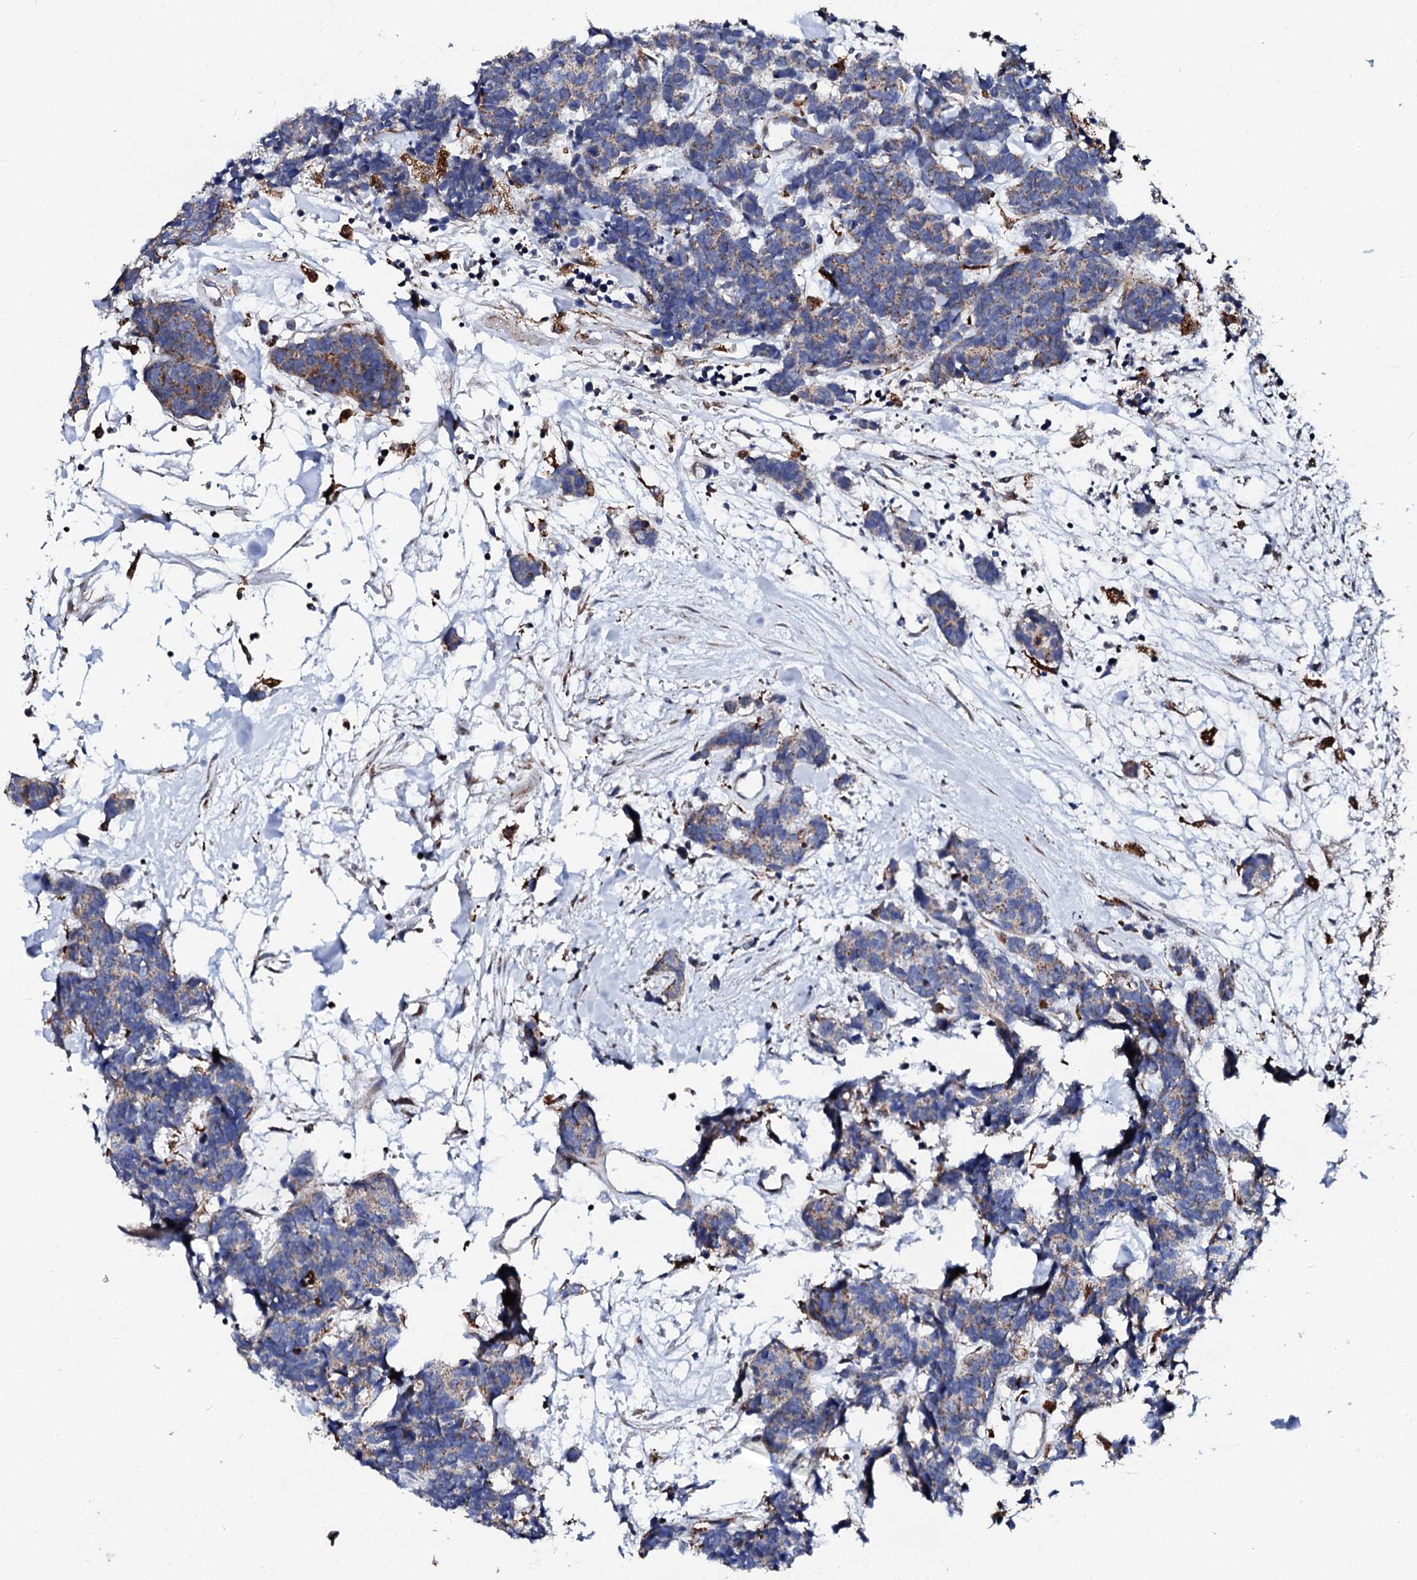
{"staining": {"intensity": "weak", "quantity": "25%-75%", "location": "cytoplasmic/membranous"}, "tissue": "carcinoid", "cell_type": "Tumor cells", "image_type": "cancer", "snomed": [{"axis": "morphology", "description": "Carcinoma, NOS"}, {"axis": "morphology", "description": "Carcinoid, malignant, NOS"}, {"axis": "topography", "description": "Urinary bladder"}], "caption": "High-power microscopy captured an IHC micrograph of carcinoid, revealing weak cytoplasmic/membranous expression in about 25%-75% of tumor cells. (Stains: DAB in brown, nuclei in blue, Microscopy: brightfield microscopy at high magnification).", "gene": "TCIRG1", "patient": {"sex": "male", "age": 57}}